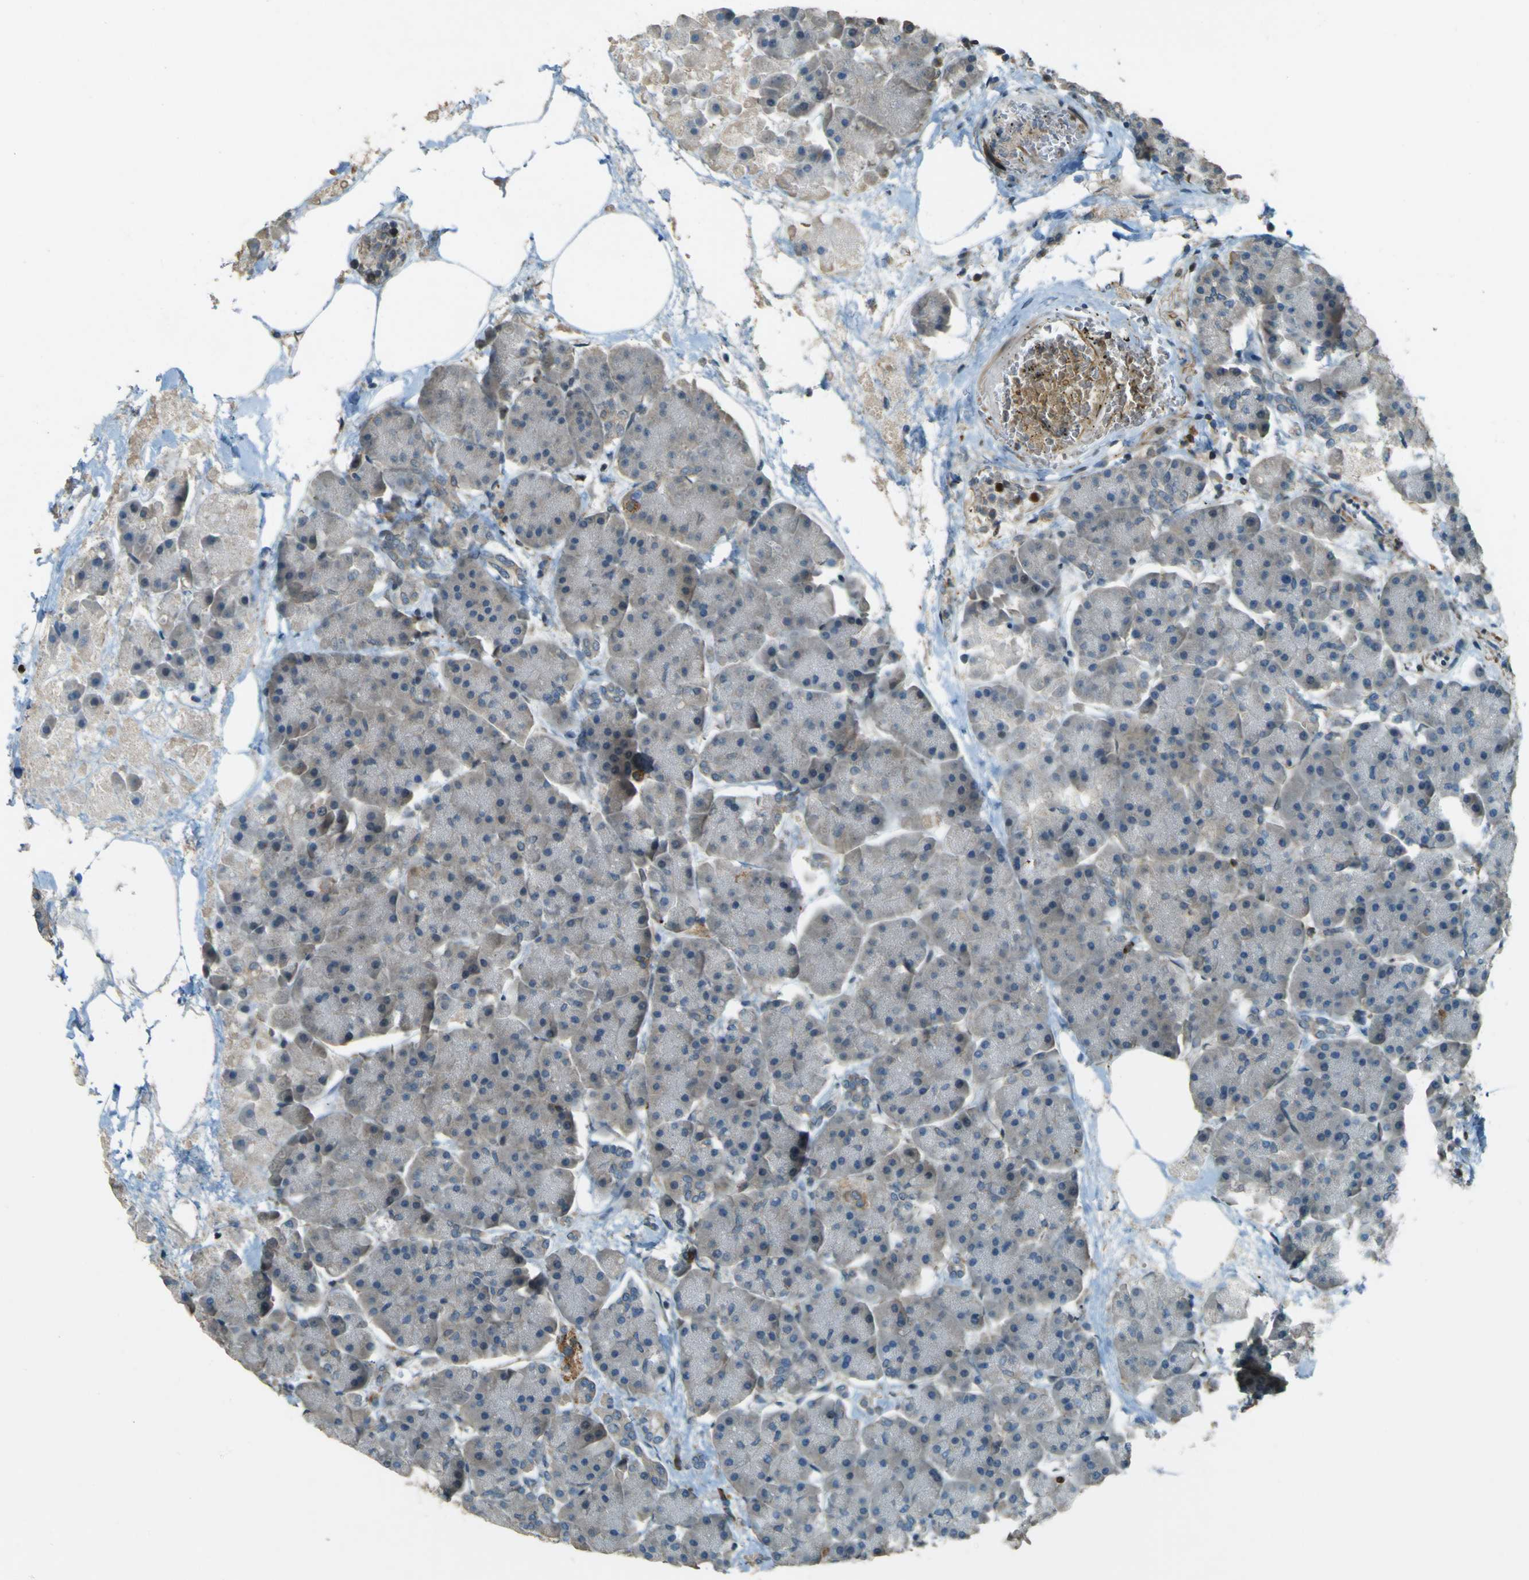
{"staining": {"intensity": "weak", "quantity": "<25%", "location": "cytoplasmic/membranous"}, "tissue": "pancreas", "cell_type": "Exocrine glandular cells", "image_type": "normal", "snomed": [{"axis": "morphology", "description": "Normal tissue, NOS"}, {"axis": "topography", "description": "Pancreas"}], "caption": "A high-resolution micrograph shows immunohistochemistry (IHC) staining of unremarkable pancreas, which shows no significant expression in exocrine glandular cells. The staining is performed using DAB brown chromogen with nuclei counter-stained in using hematoxylin.", "gene": "LPCAT1", "patient": {"sex": "female", "age": 70}}